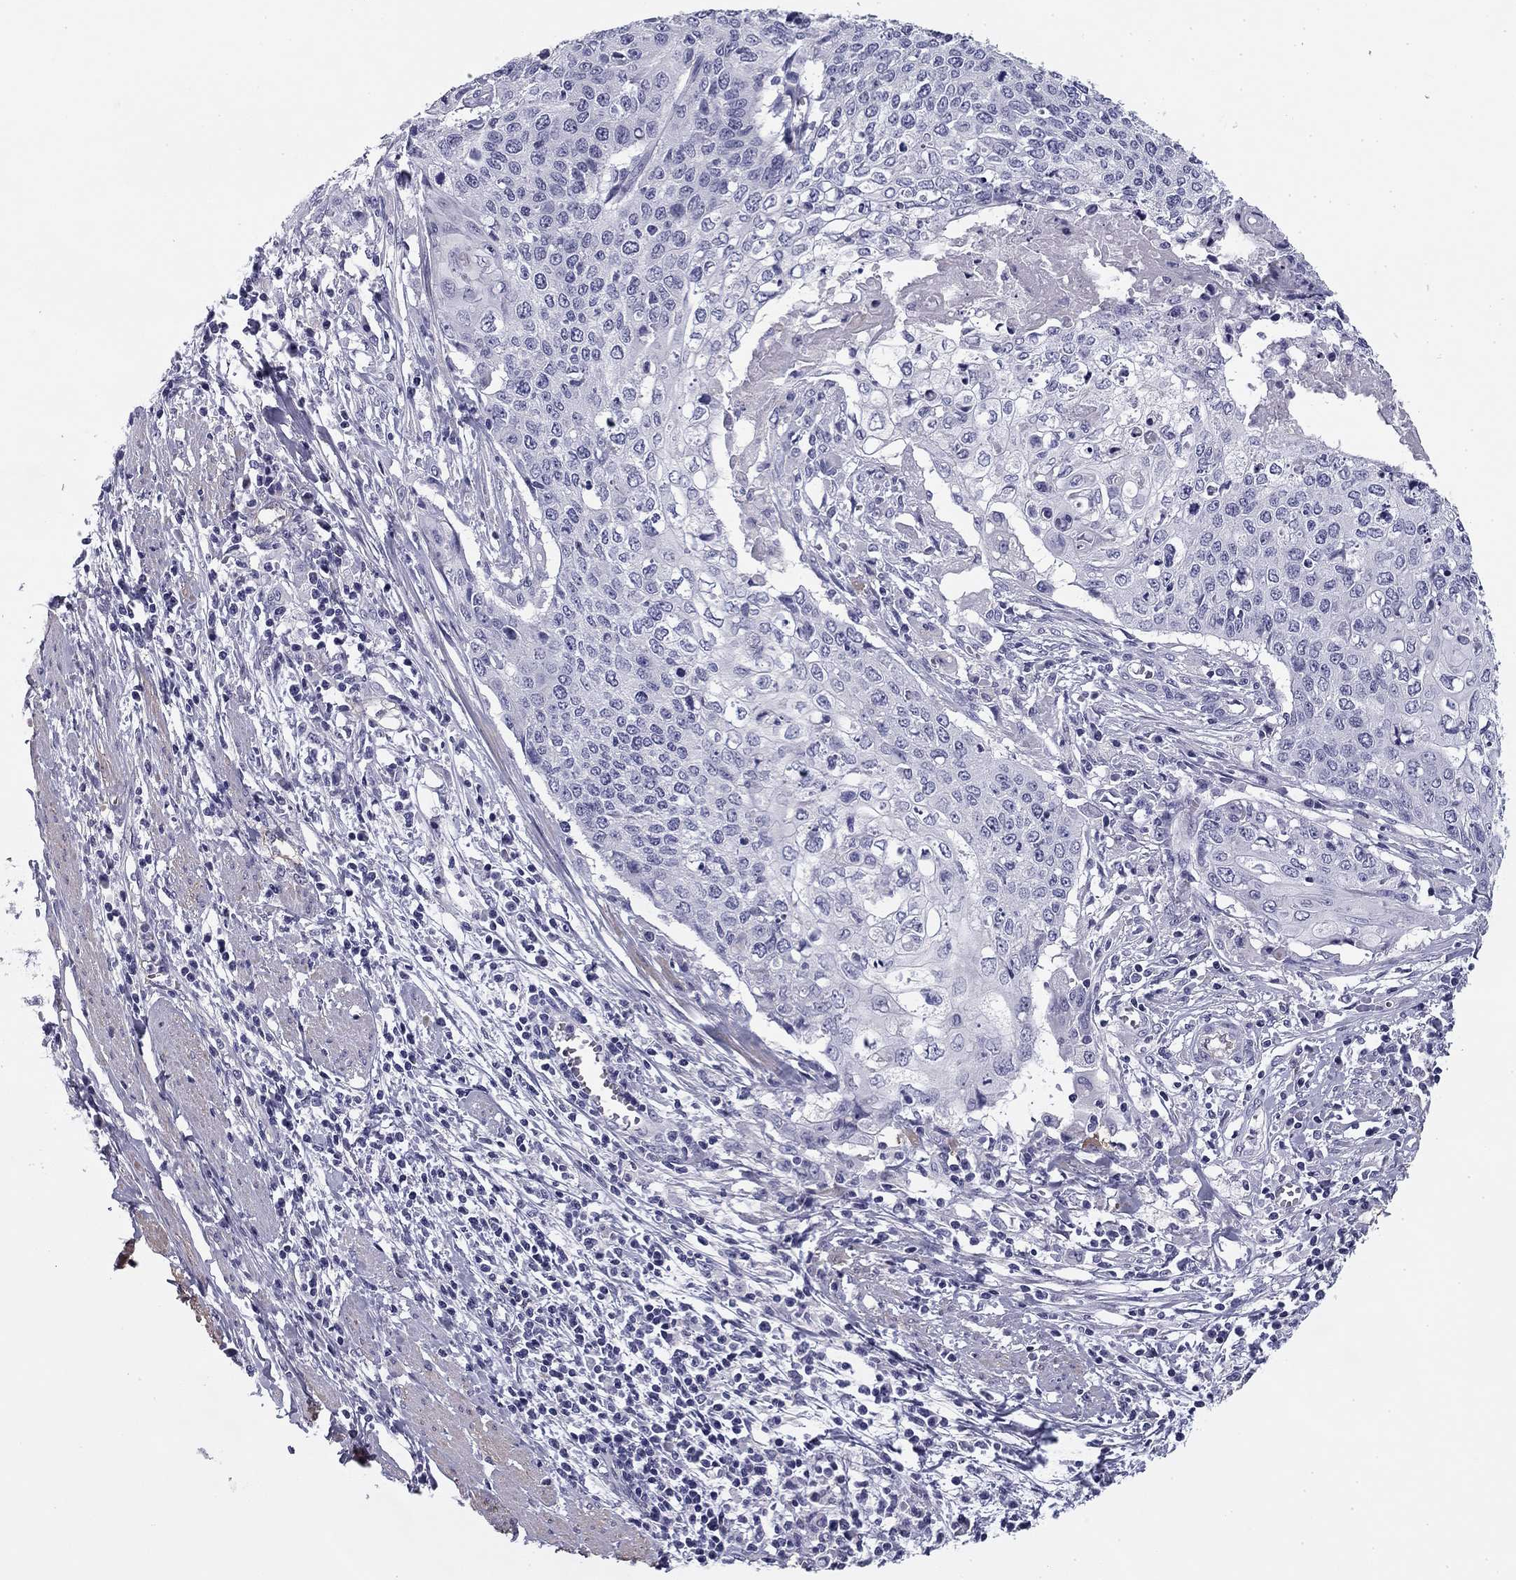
{"staining": {"intensity": "negative", "quantity": "none", "location": "none"}, "tissue": "cervical cancer", "cell_type": "Tumor cells", "image_type": "cancer", "snomed": [{"axis": "morphology", "description": "Squamous cell carcinoma, NOS"}, {"axis": "topography", "description": "Cervix"}], "caption": "A high-resolution photomicrograph shows immunohistochemistry (IHC) staining of cervical cancer (squamous cell carcinoma), which shows no significant positivity in tumor cells.", "gene": "FLNC", "patient": {"sex": "female", "age": 39}}